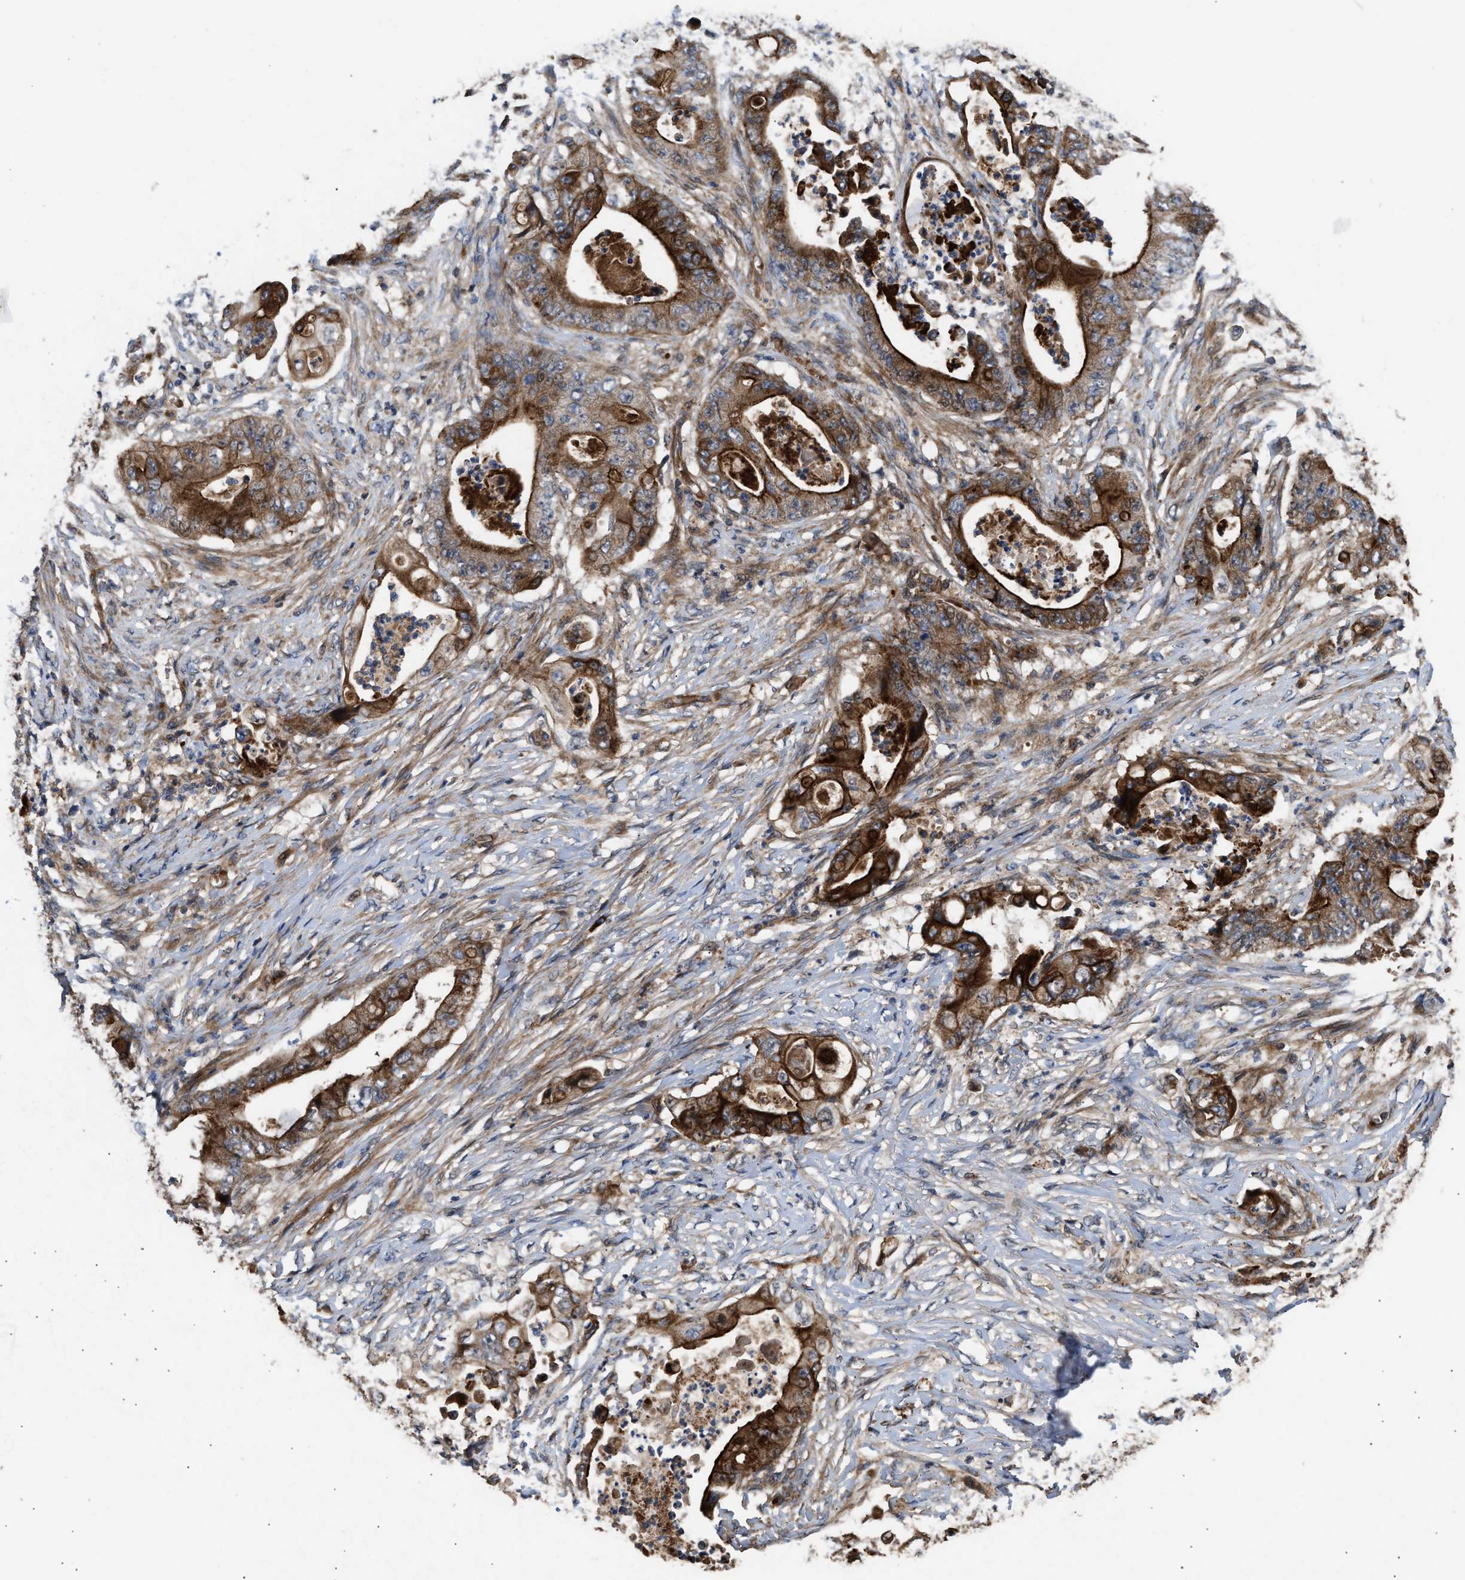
{"staining": {"intensity": "strong", "quantity": ">75%", "location": "cytoplasmic/membranous"}, "tissue": "stomach cancer", "cell_type": "Tumor cells", "image_type": "cancer", "snomed": [{"axis": "morphology", "description": "Adenocarcinoma, NOS"}, {"axis": "topography", "description": "Stomach"}], "caption": "Immunohistochemistry staining of stomach cancer (adenocarcinoma), which exhibits high levels of strong cytoplasmic/membranous positivity in approximately >75% of tumor cells indicating strong cytoplasmic/membranous protein expression. The staining was performed using DAB (brown) for protein detection and nuclei were counterstained in hematoxylin (blue).", "gene": "STAU1", "patient": {"sex": "female", "age": 73}}